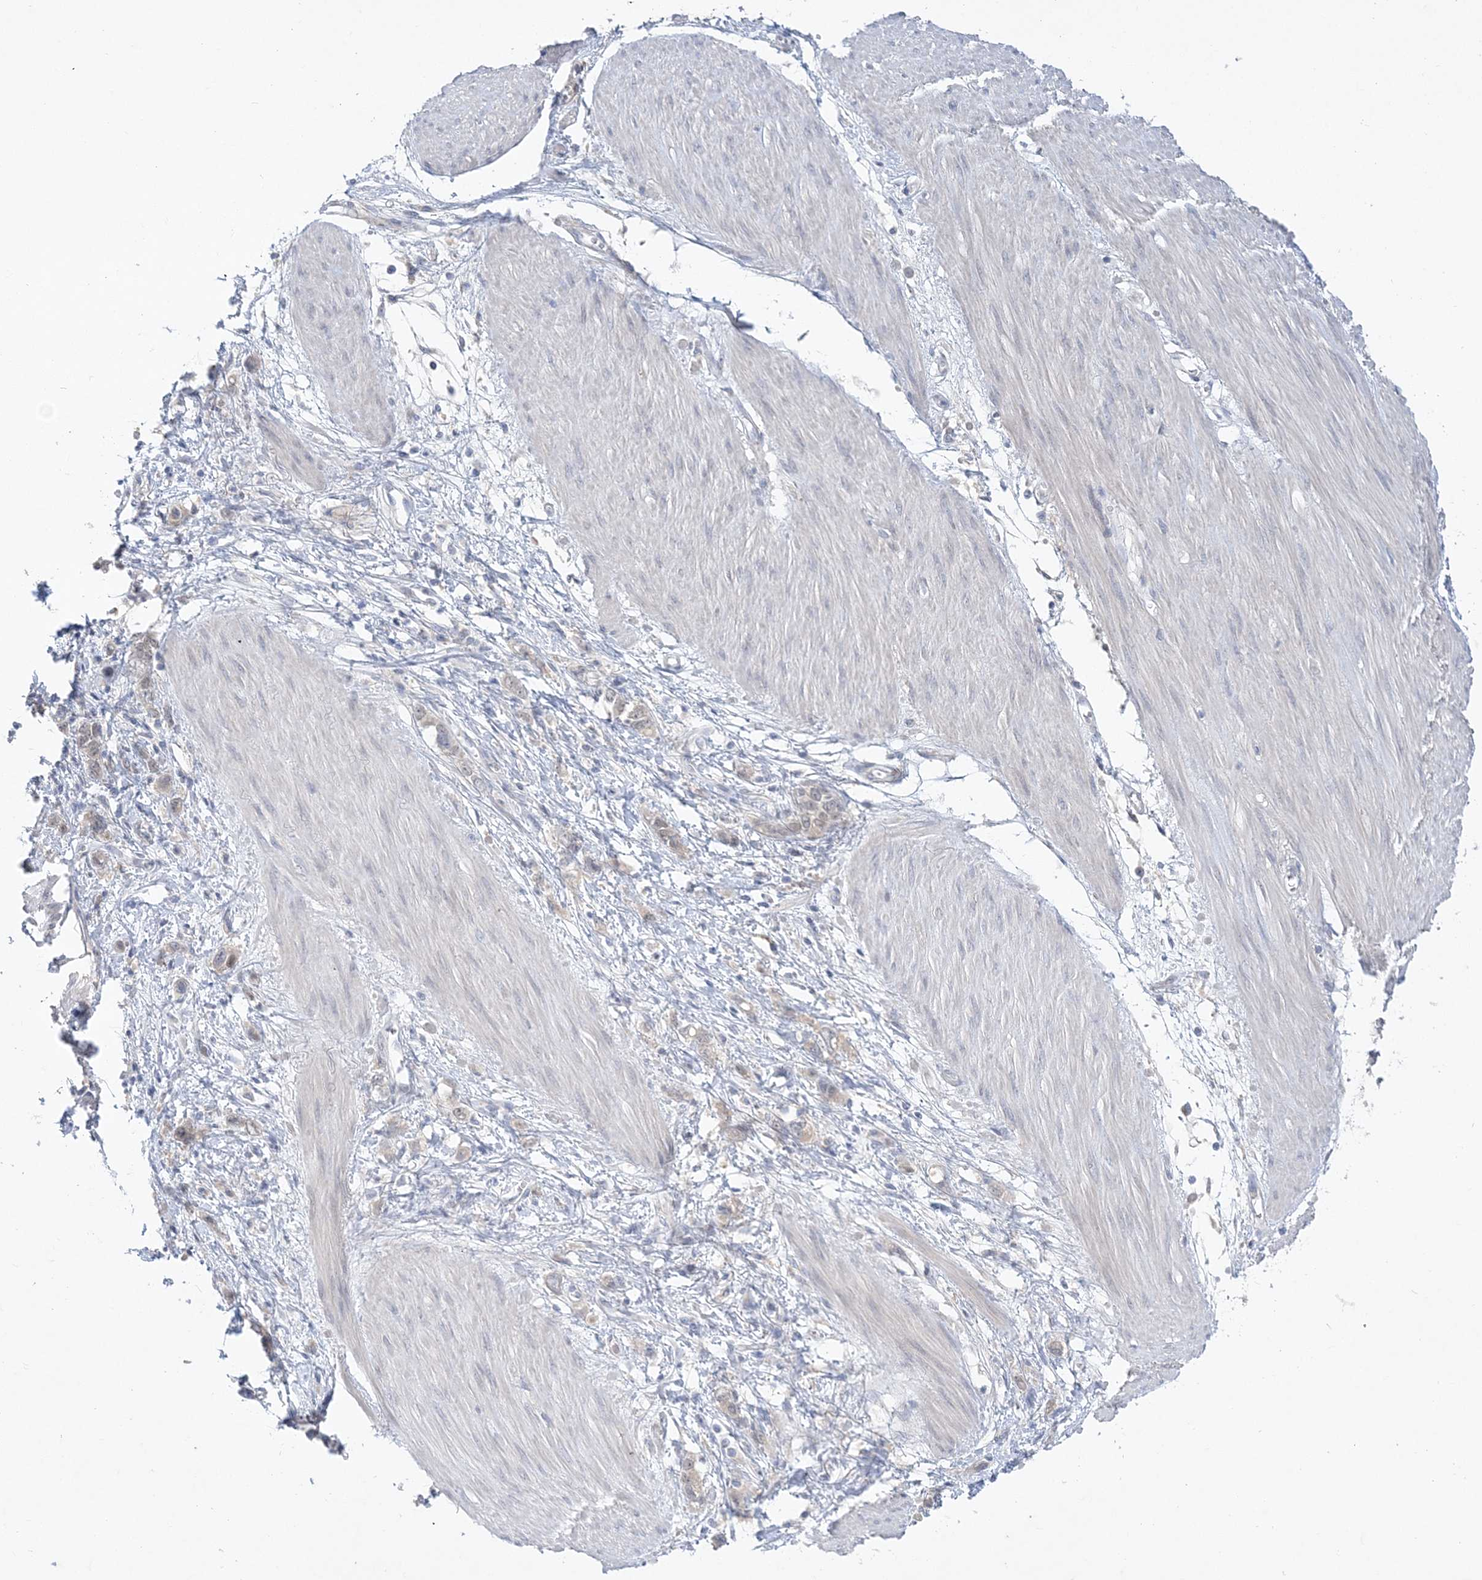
{"staining": {"intensity": "negative", "quantity": "none", "location": "none"}, "tissue": "stomach cancer", "cell_type": "Tumor cells", "image_type": "cancer", "snomed": [{"axis": "morphology", "description": "Adenocarcinoma, NOS"}, {"axis": "topography", "description": "Stomach"}], "caption": "Immunohistochemistry (IHC) micrograph of neoplastic tissue: human stomach cancer stained with DAB displays no significant protein expression in tumor cells.", "gene": "ANKRD35", "patient": {"sex": "female", "age": 76}}